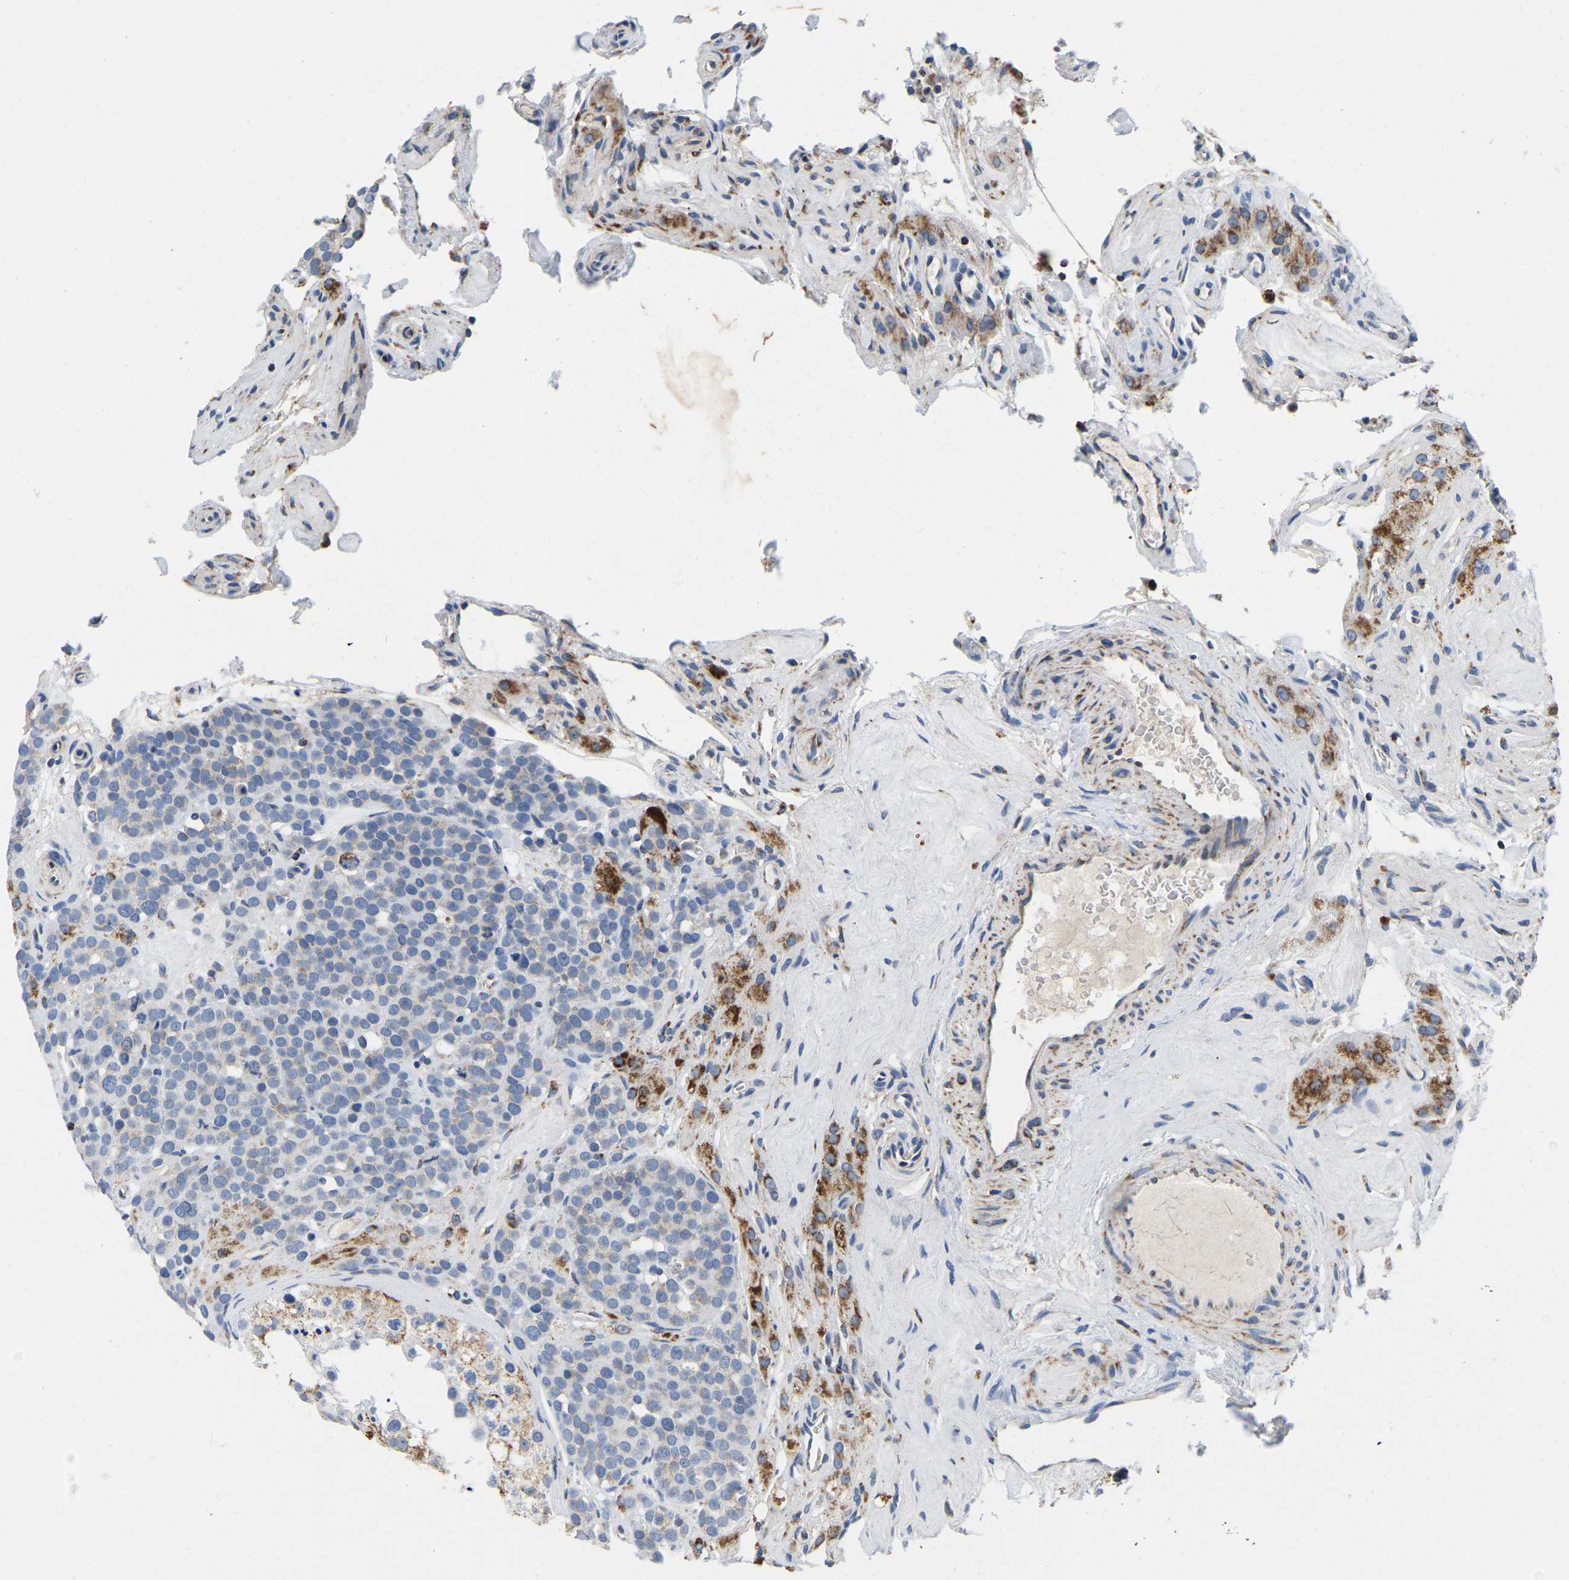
{"staining": {"intensity": "weak", "quantity": "<25%", "location": "cytoplasmic/membranous"}, "tissue": "testis cancer", "cell_type": "Tumor cells", "image_type": "cancer", "snomed": [{"axis": "morphology", "description": "Seminoma, NOS"}, {"axis": "topography", "description": "Testis"}], "caption": "High magnification brightfield microscopy of testis cancer stained with DAB (3,3'-diaminobenzidine) (brown) and counterstained with hematoxylin (blue): tumor cells show no significant positivity.", "gene": "SFXN1", "patient": {"sex": "male", "age": 71}}